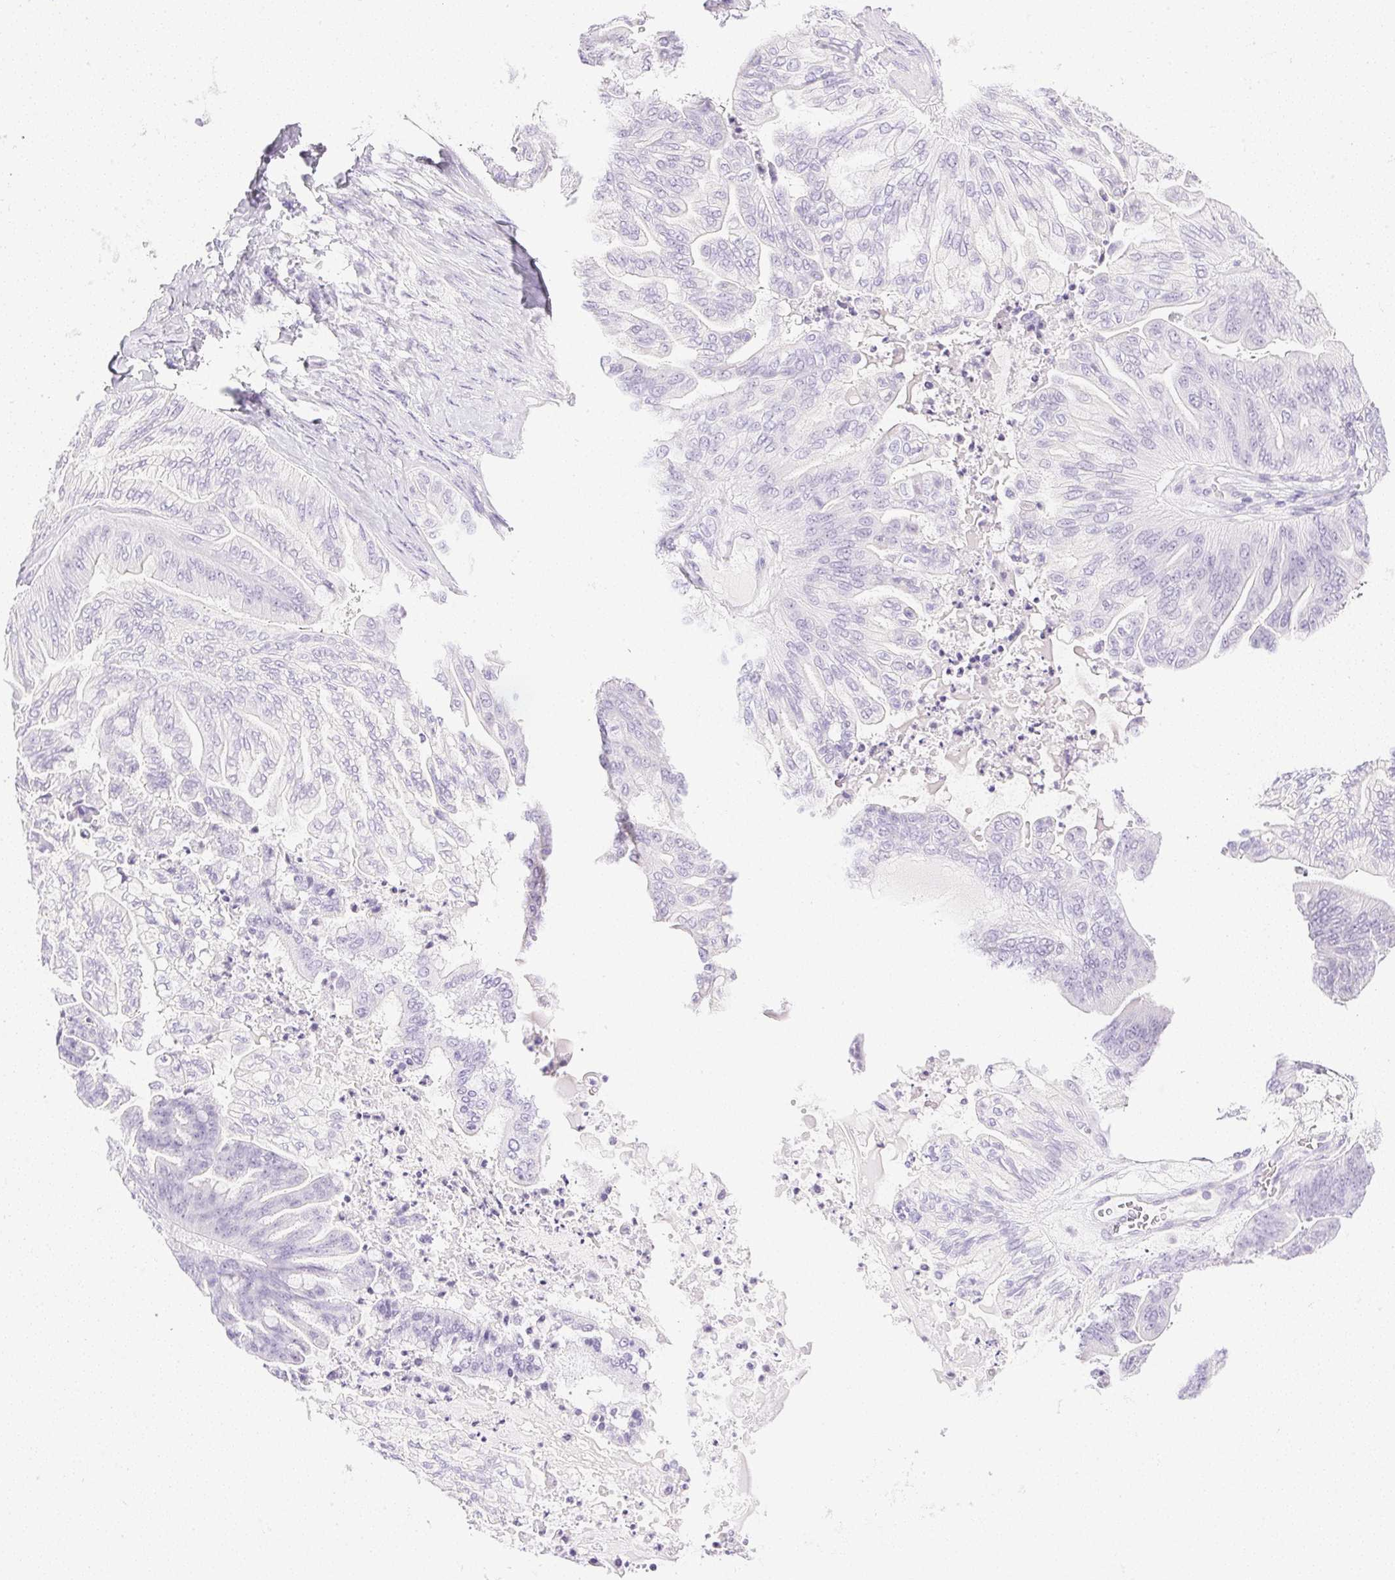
{"staining": {"intensity": "negative", "quantity": "none", "location": "none"}, "tissue": "ovarian cancer", "cell_type": "Tumor cells", "image_type": "cancer", "snomed": [{"axis": "morphology", "description": "Cystadenocarcinoma, mucinous, NOS"}, {"axis": "topography", "description": "Ovary"}], "caption": "Tumor cells are negative for protein expression in human ovarian cancer (mucinous cystadenocarcinoma).", "gene": "CPB1", "patient": {"sex": "female", "age": 67}}